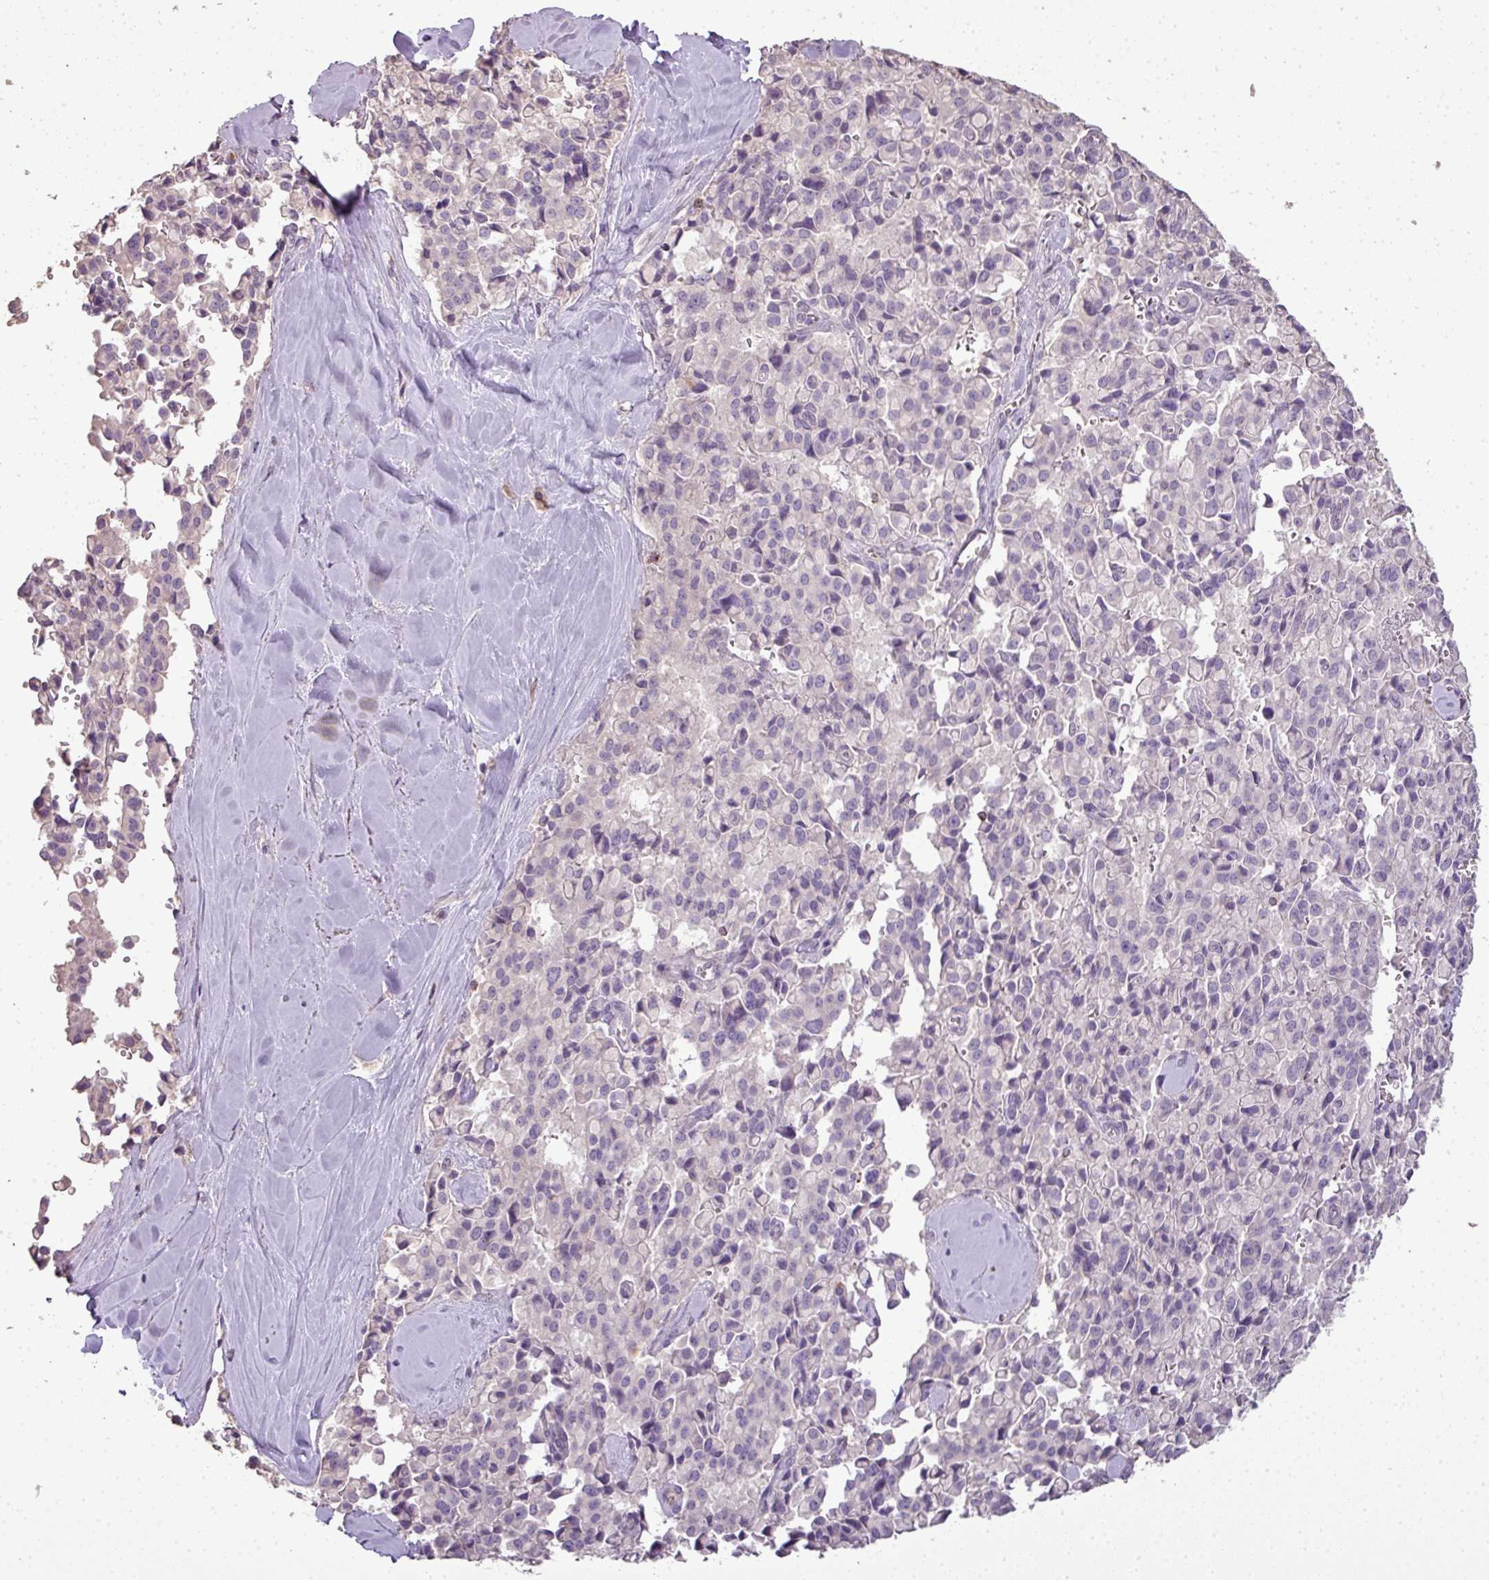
{"staining": {"intensity": "negative", "quantity": "none", "location": "none"}, "tissue": "pancreatic cancer", "cell_type": "Tumor cells", "image_type": "cancer", "snomed": [{"axis": "morphology", "description": "Adenocarcinoma, NOS"}, {"axis": "topography", "description": "Pancreas"}], "caption": "This is a histopathology image of IHC staining of adenocarcinoma (pancreatic), which shows no expression in tumor cells.", "gene": "LY9", "patient": {"sex": "male", "age": 65}}